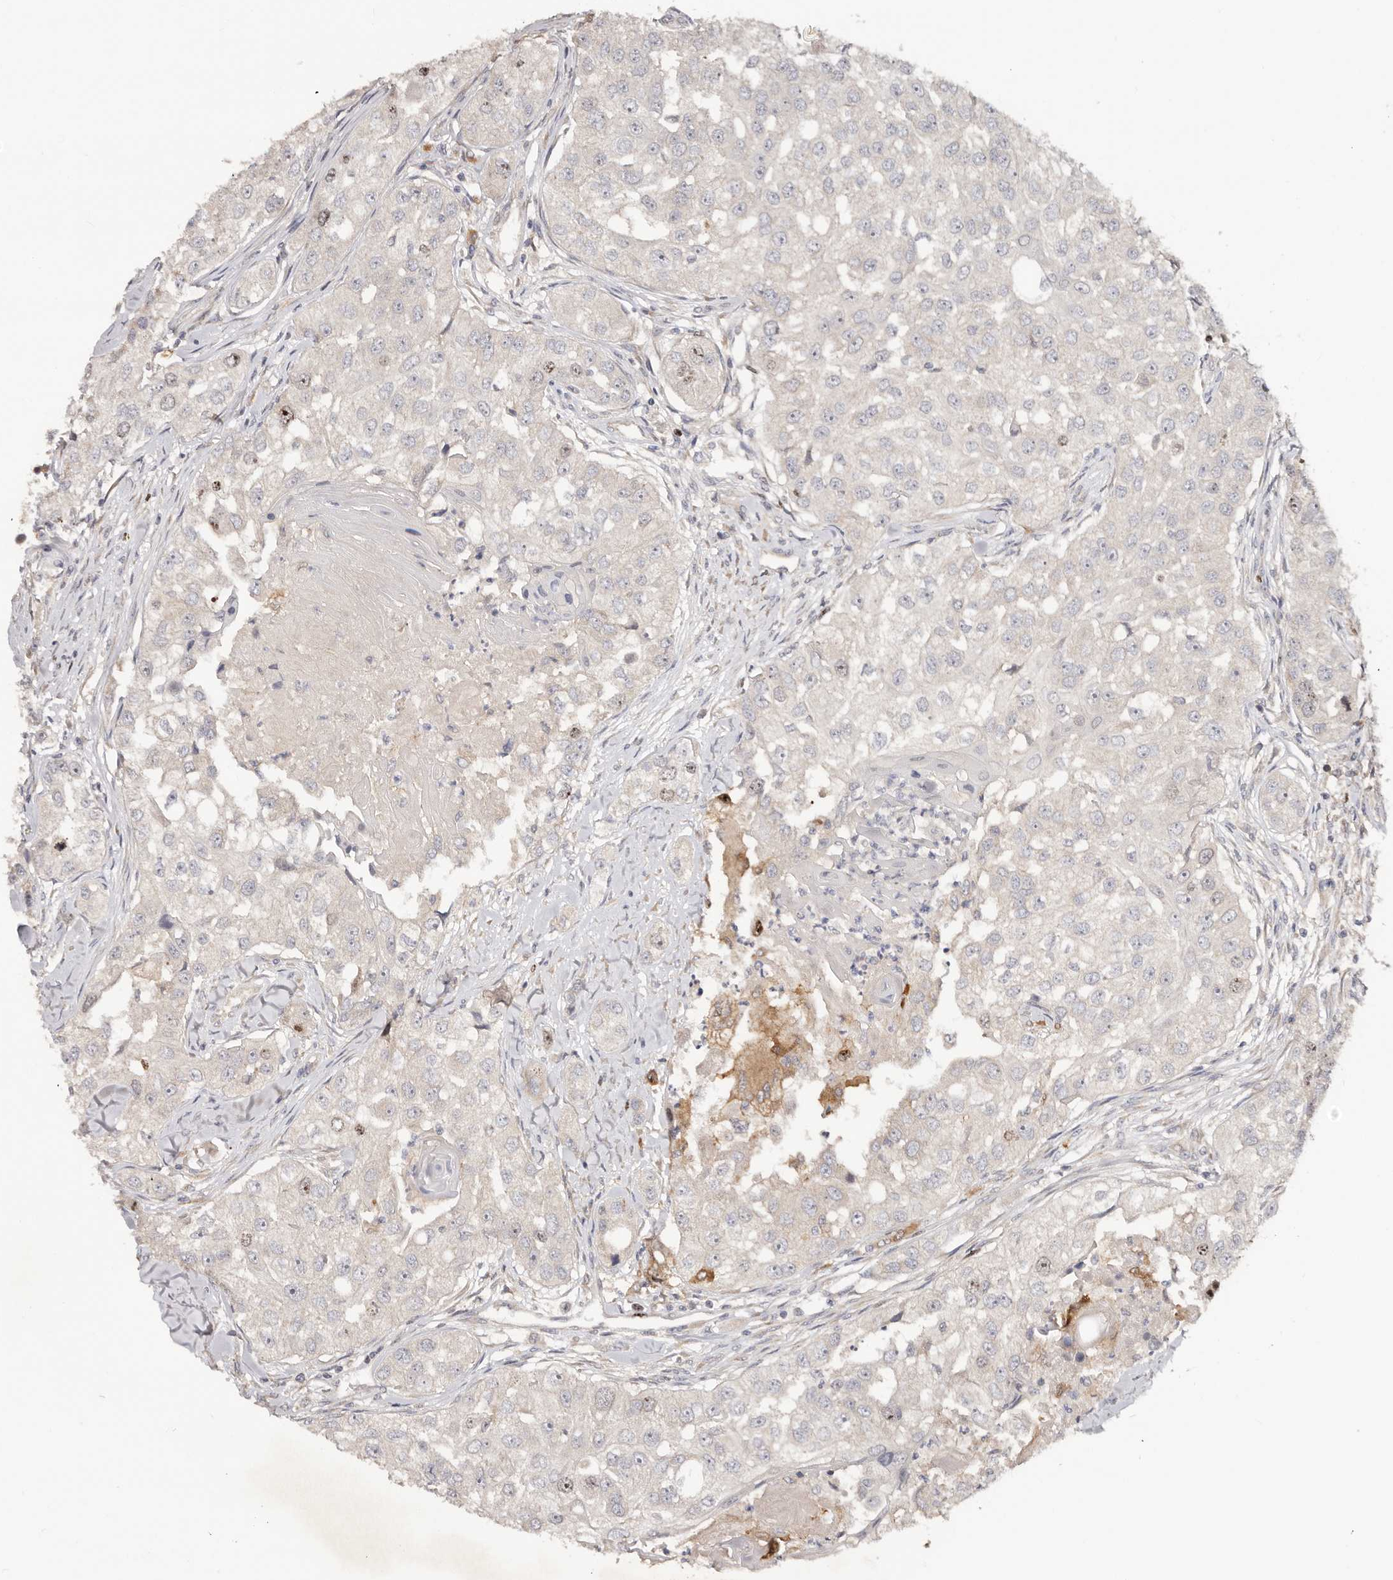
{"staining": {"intensity": "moderate", "quantity": "<25%", "location": "nuclear"}, "tissue": "head and neck cancer", "cell_type": "Tumor cells", "image_type": "cancer", "snomed": [{"axis": "morphology", "description": "Normal tissue, NOS"}, {"axis": "morphology", "description": "Squamous cell carcinoma, NOS"}, {"axis": "topography", "description": "Skeletal muscle"}, {"axis": "topography", "description": "Head-Neck"}], "caption": "Tumor cells demonstrate low levels of moderate nuclear positivity in approximately <25% of cells in head and neck cancer (squamous cell carcinoma).", "gene": "CCDC190", "patient": {"sex": "male", "age": 51}}